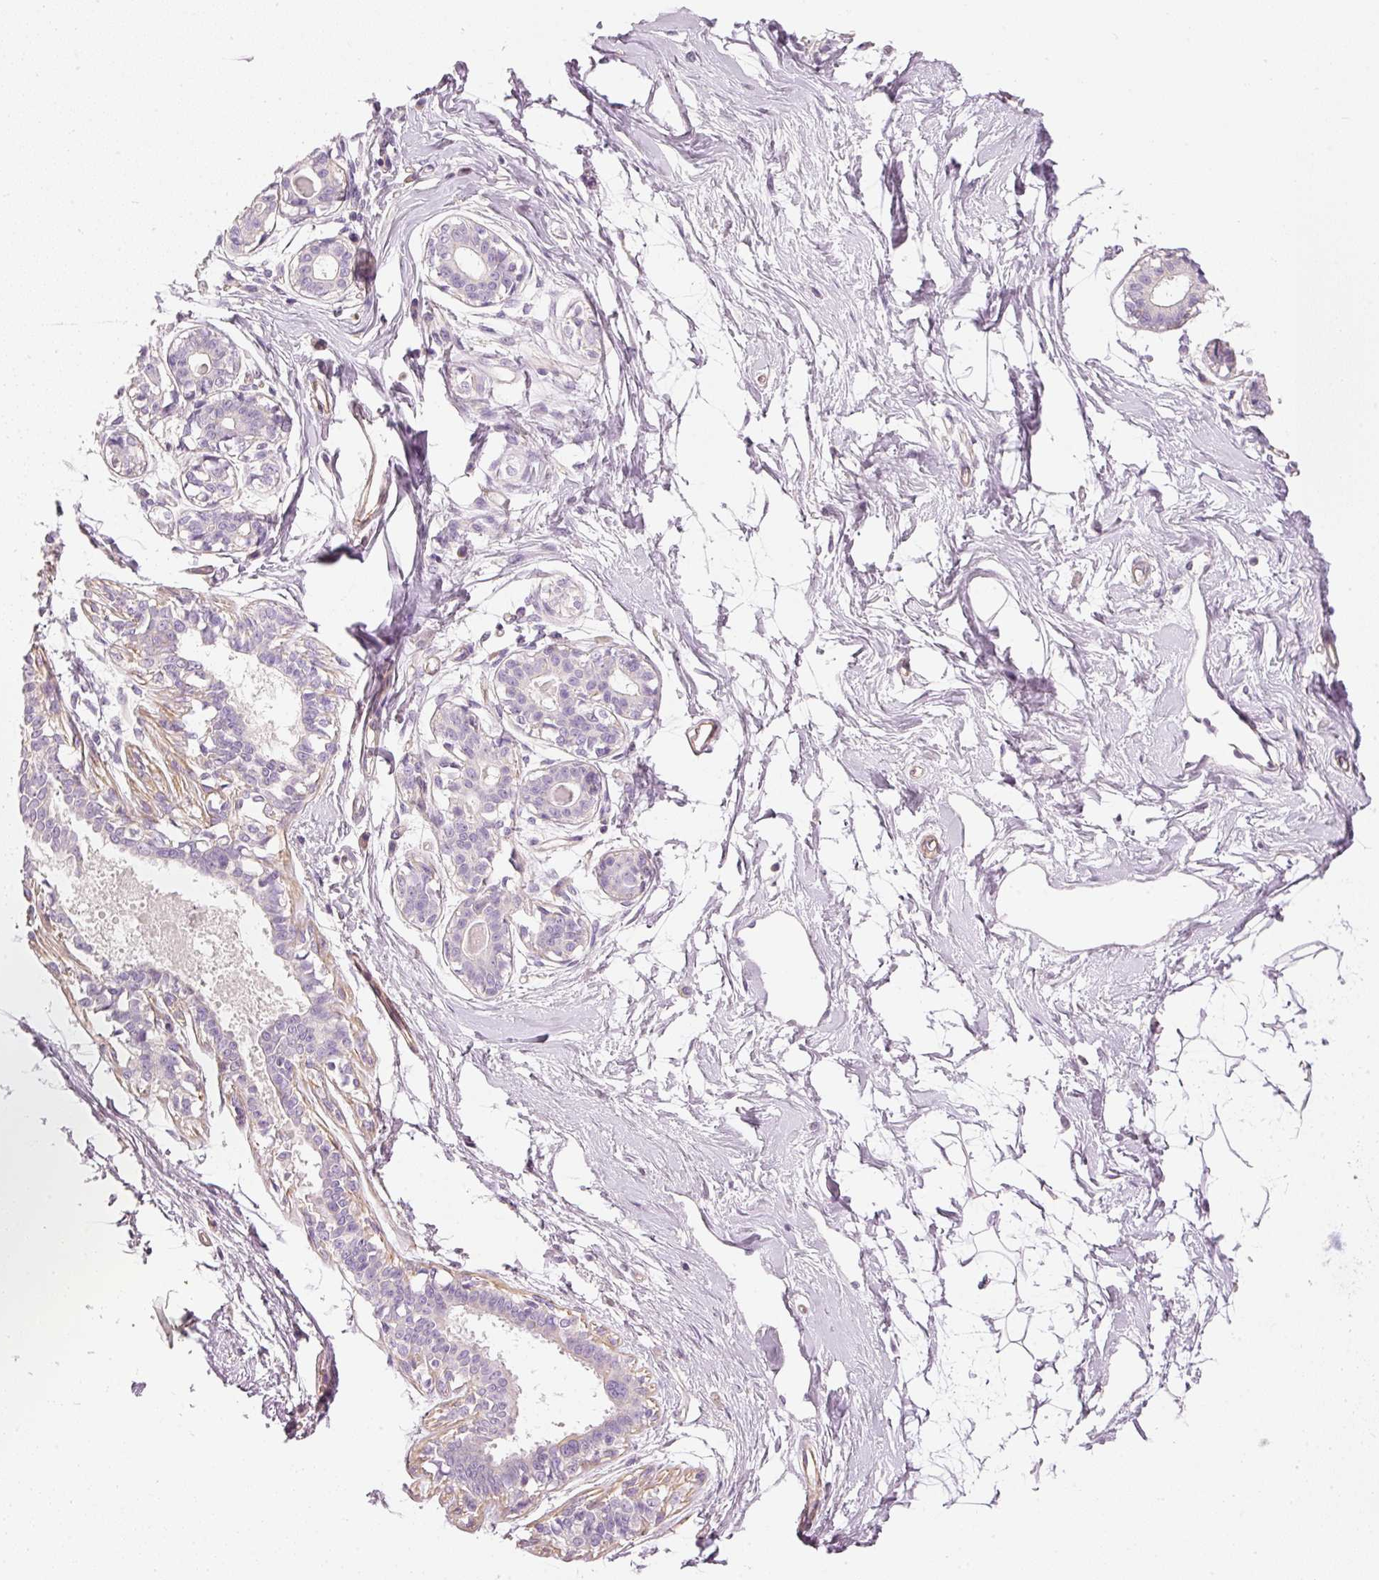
{"staining": {"intensity": "negative", "quantity": "none", "location": "none"}, "tissue": "breast", "cell_type": "Adipocytes", "image_type": "normal", "snomed": [{"axis": "morphology", "description": "Normal tissue, NOS"}, {"axis": "topography", "description": "Breast"}], "caption": "This is an immunohistochemistry (IHC) photomicrograph of benign breast. There is no expression in adipocytes.", "gene": "OSR2", "patient": {"sex": "female", "age": 45}}